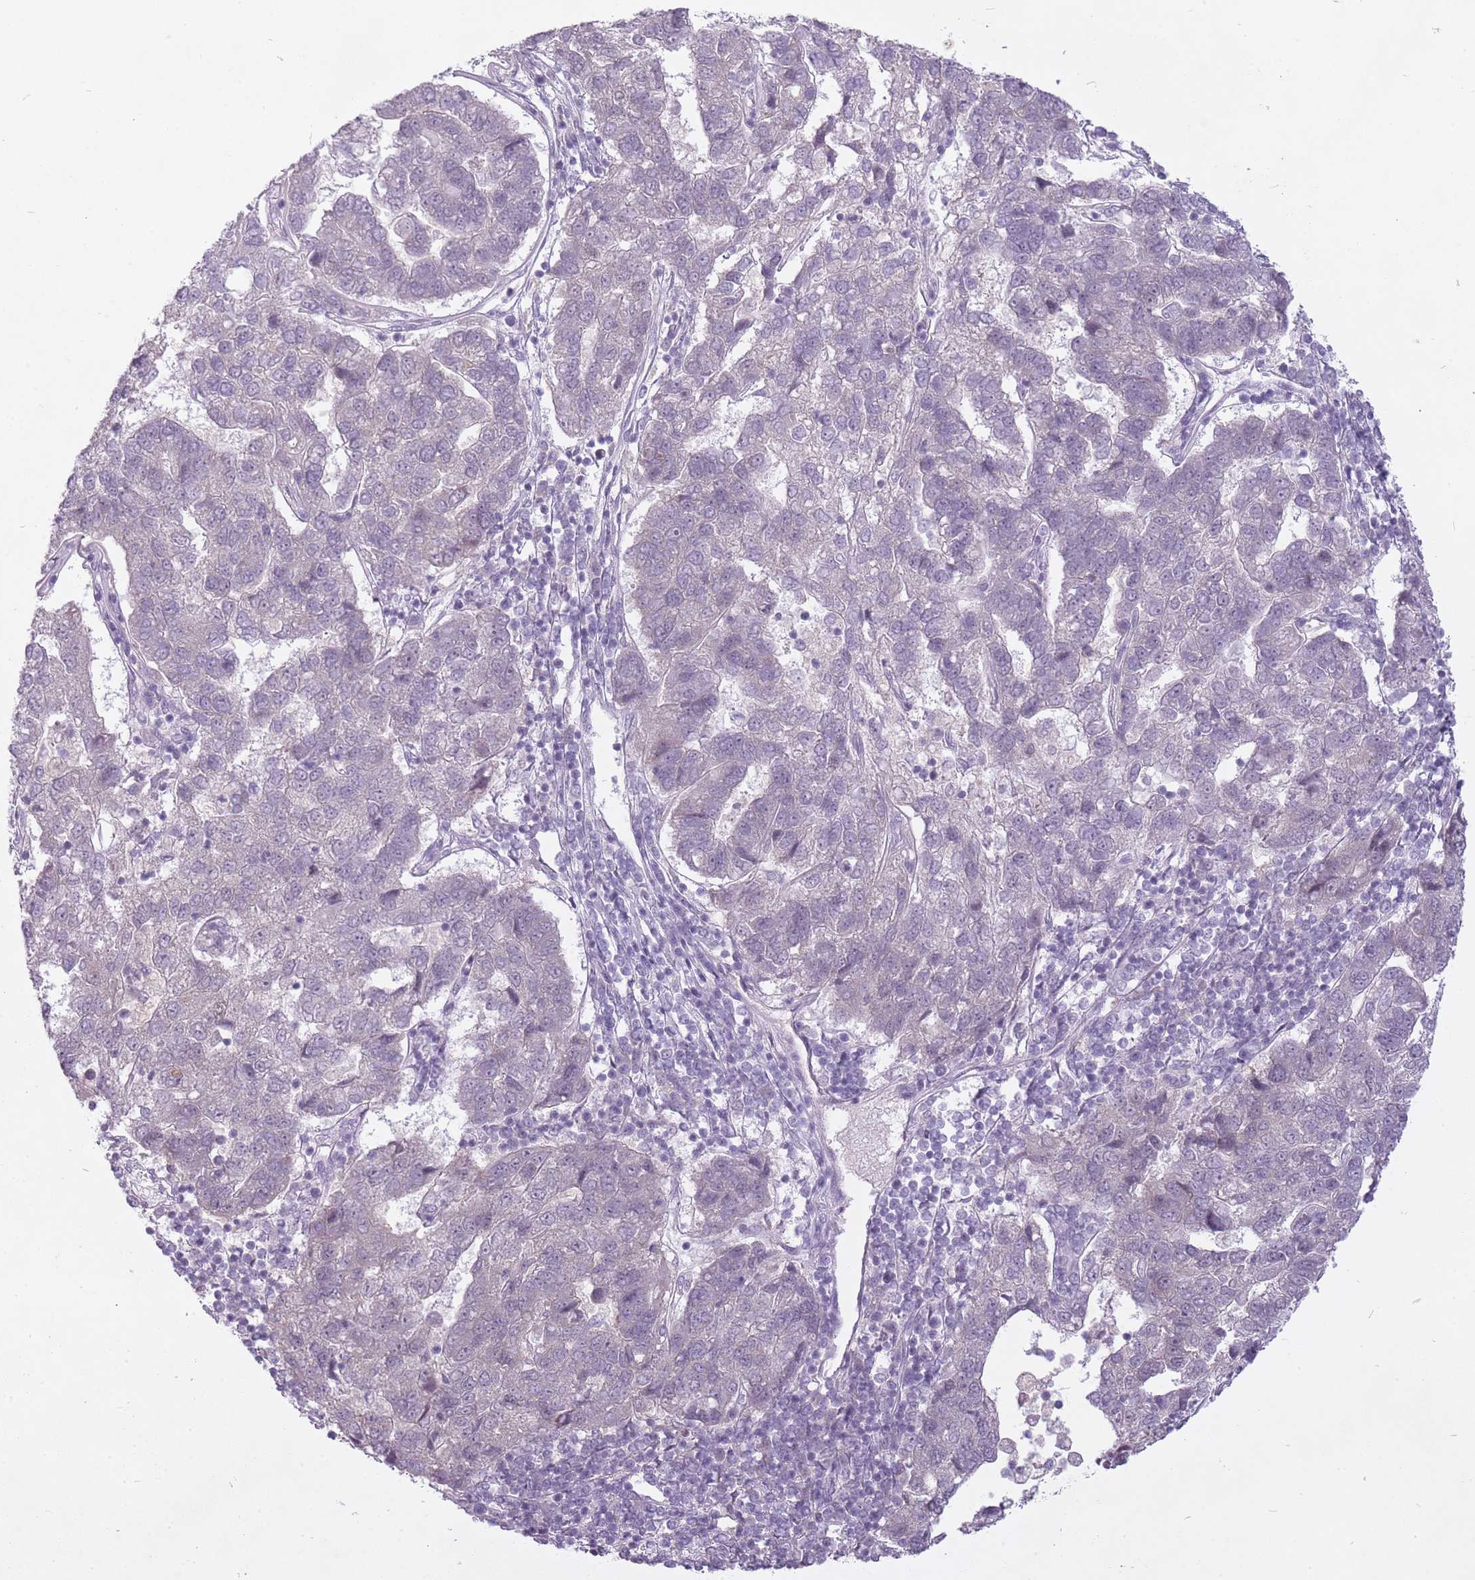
{"staining": {"intensity": "negative", "quantity": "none", "location": "none"}, "tissue": "pancreatic cancer", "cell_type": "Tumor cells", "image_type": "cancer", "snomed": [{"axis": "morphology", "description": "Adenocarcinoma, NOS"}, {"axis": "topography", "description": "Pancreas"}], "caption": "Immunohistochemistry micrograph of neoplastic tissue: human pancreatic cancer (adenocarcinoma) stained with DAB (3,3'-diaminobenzidine) demonstrates no significant protein staining in tumor cells.", "gene": "FAM43B", "patient": {"sex": "female", "age": 61}}